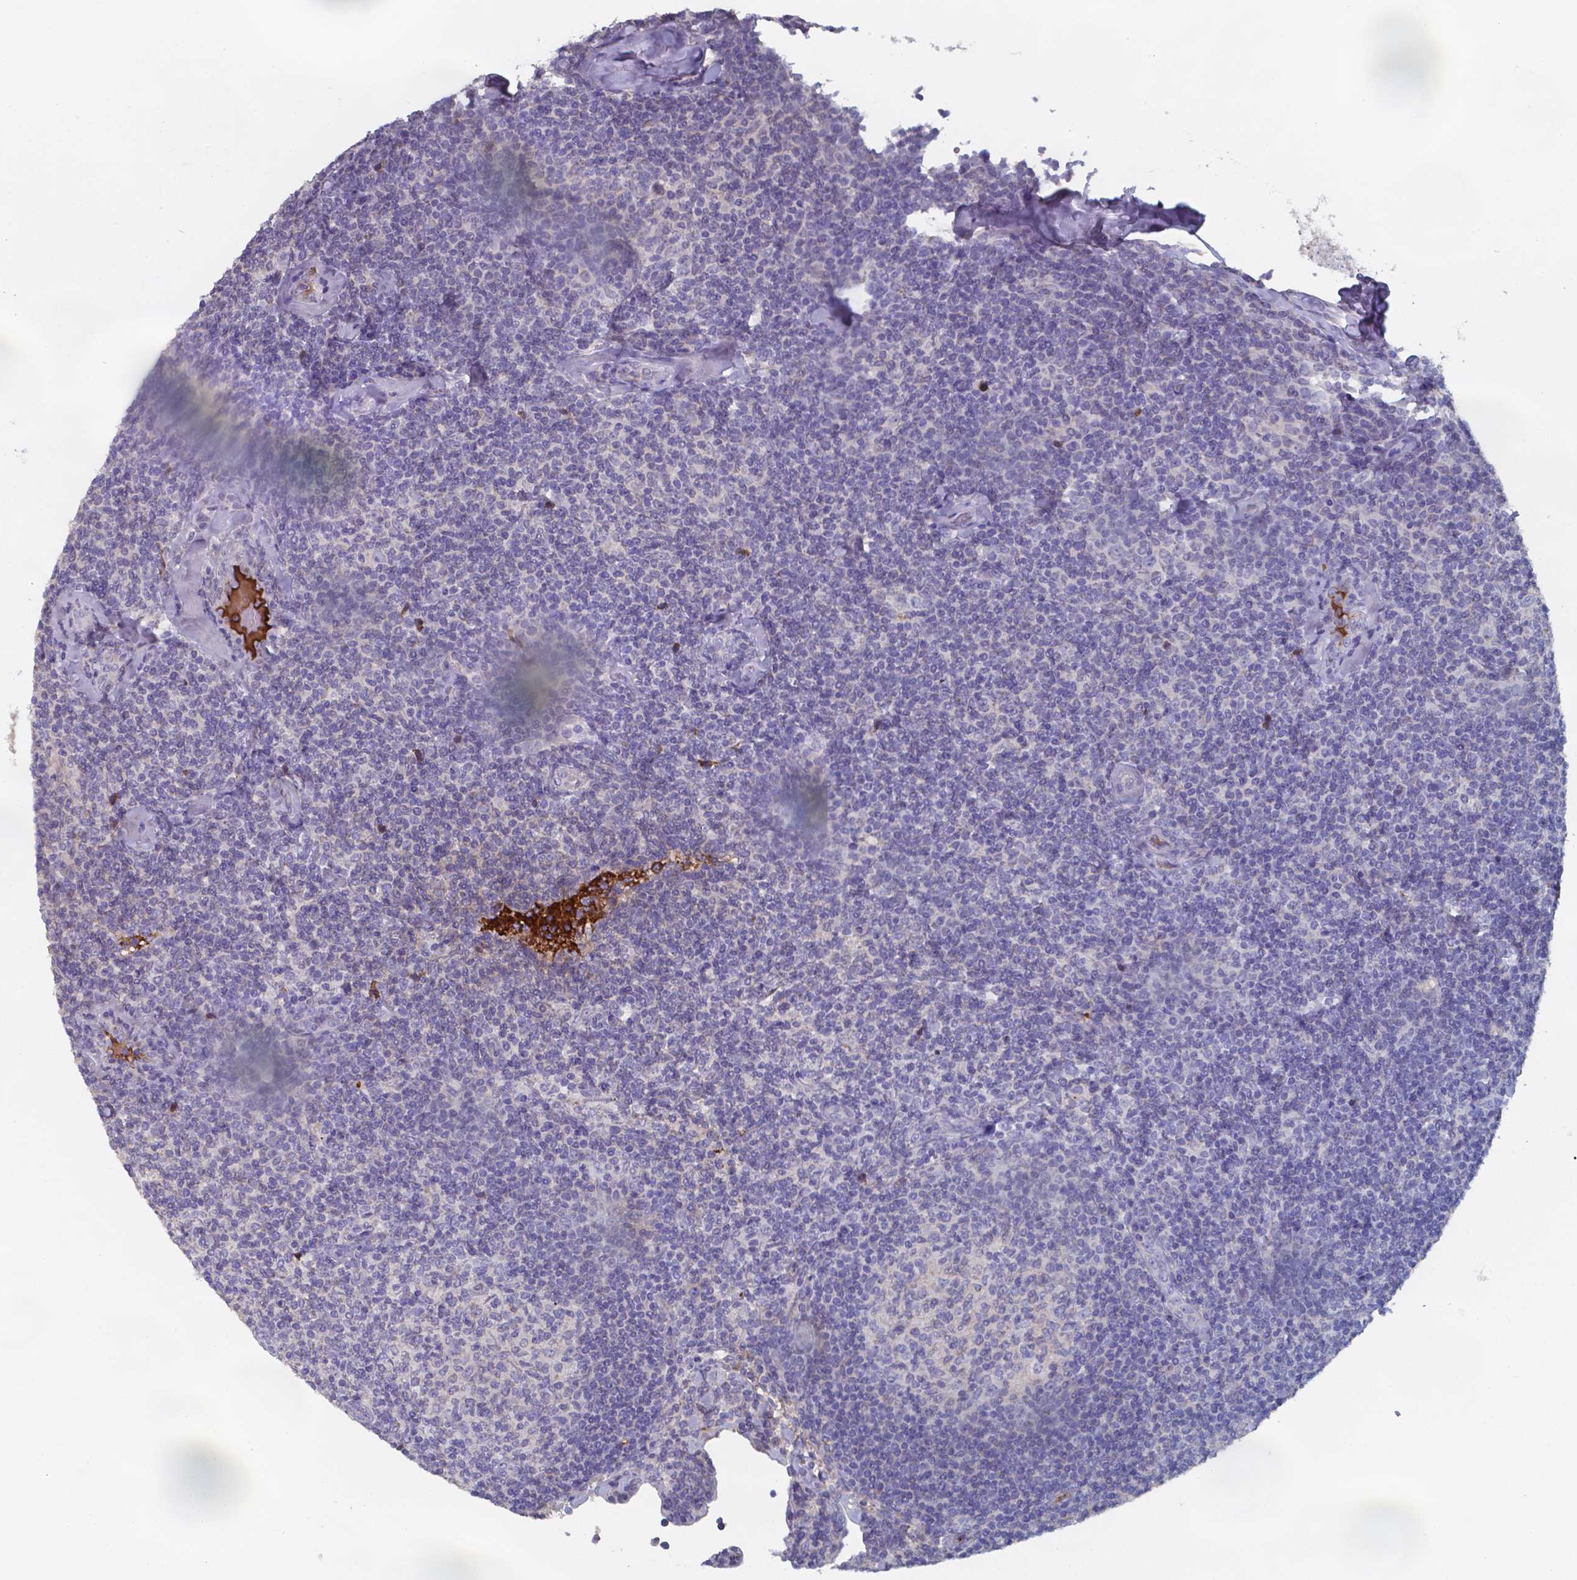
{"staining": {"intensity": "negative", "quantity": "none", "location": "none"}, "tissue": "lymphoma", "cell_type": "Tumor cells", "image_type": "cancer", "snomed": [{"axis": "morphology", "description": "Malignant lymphoma, non-Hodgkin's type, Low grade"}, {"axis": "topography", "description": "Lymph node"}], "caption": "DAB (3,3'-diaminobenzidine) immunohistochemical staining of human lymphoma displays no significant staining in tumor cells.", "gene": "BTBD17", "patient": {"sex": "female", "age": 56}}